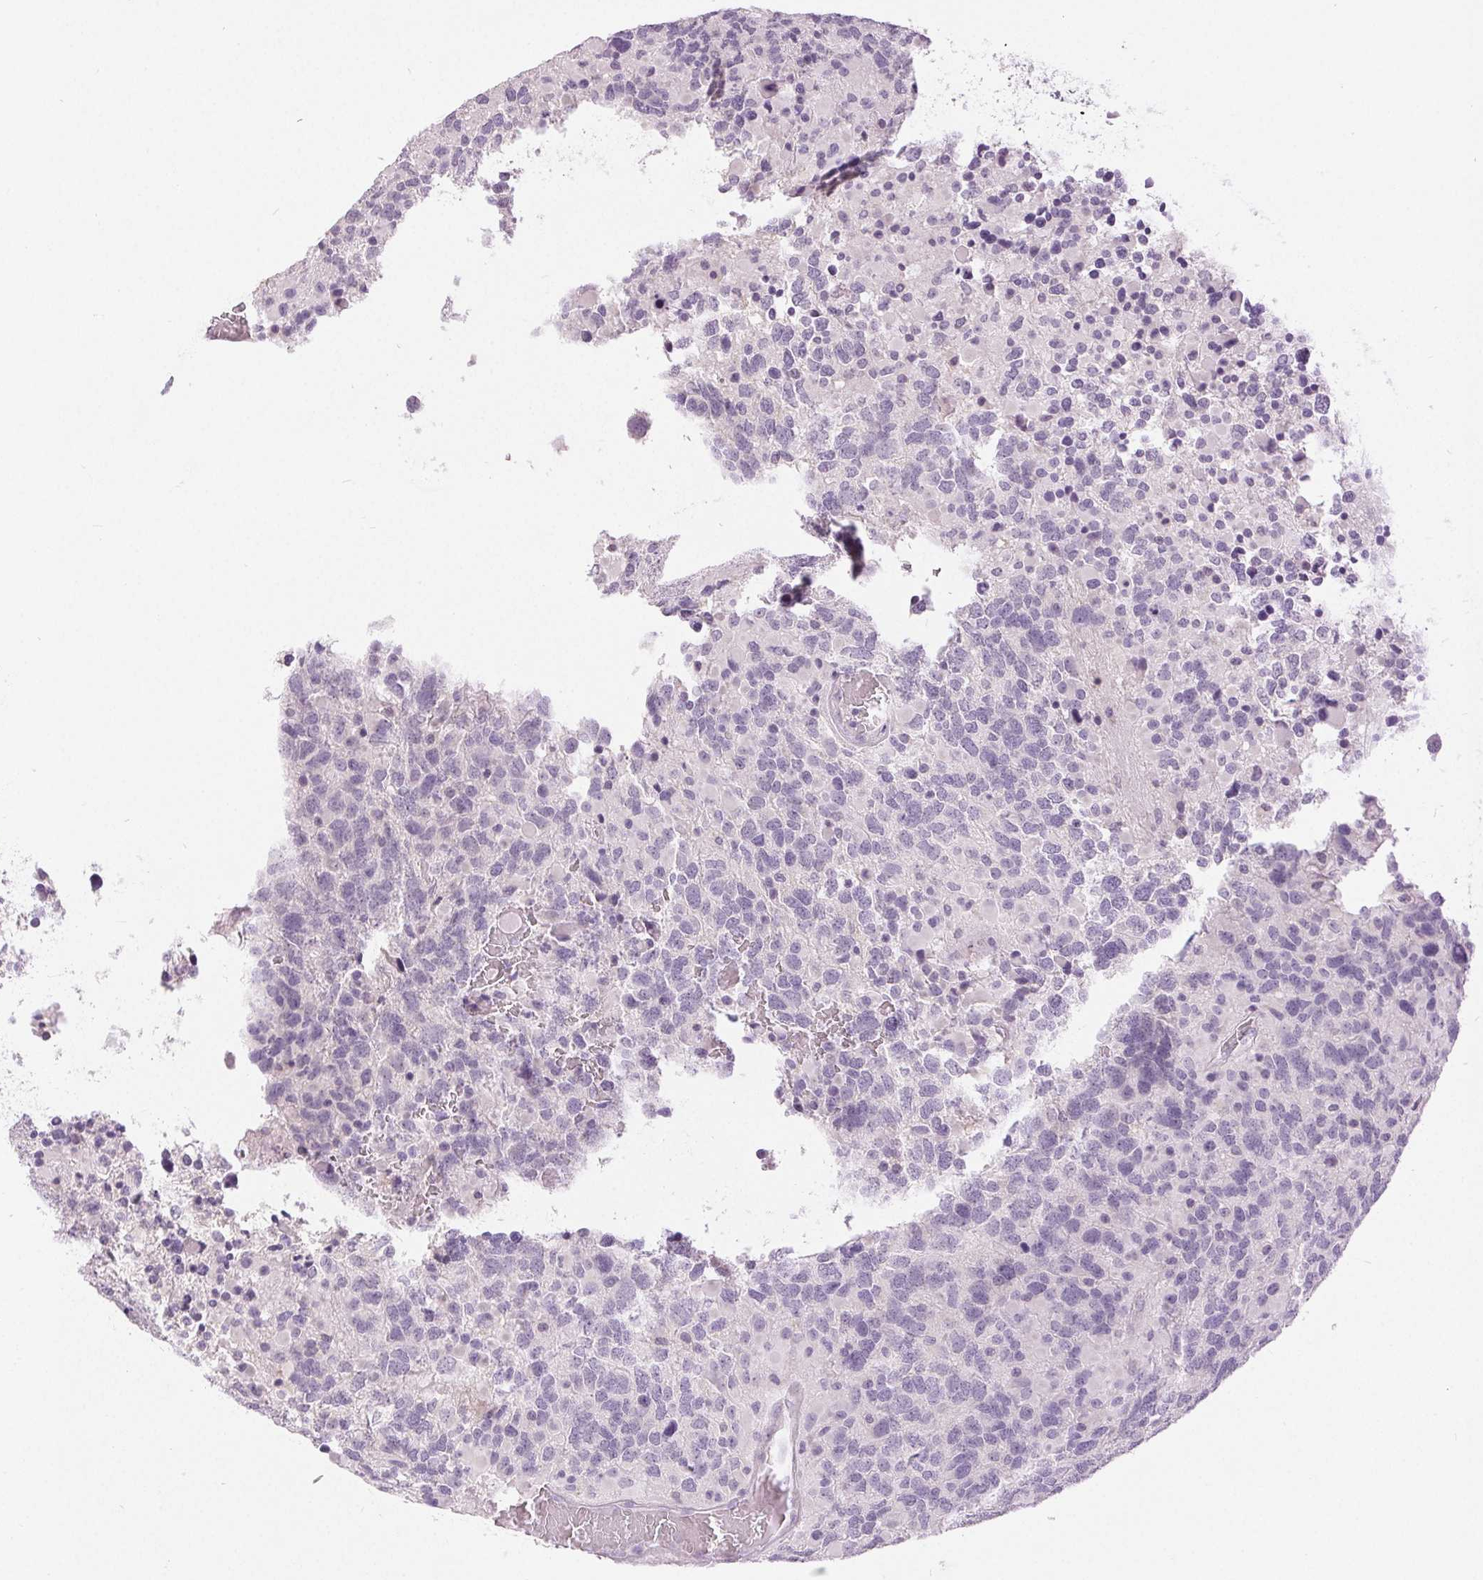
{"staining": {"intensity": "negative", "quantity": "none", "location": "none"}, "tissue": "glioma", "cell_type": "Tumor cells", "image_type": "cancer", "snomed": [{"axis": "morphology", "description": "Glioma, malignant, High grade"}, {"axis": "topography", "description": "Brain"}], "caption": "Image shows no significant protein positivity in tumor cells of malignant high-grade glioma.", "gene": "DSG3", "patient": {"sex": "female", "age": 40}}